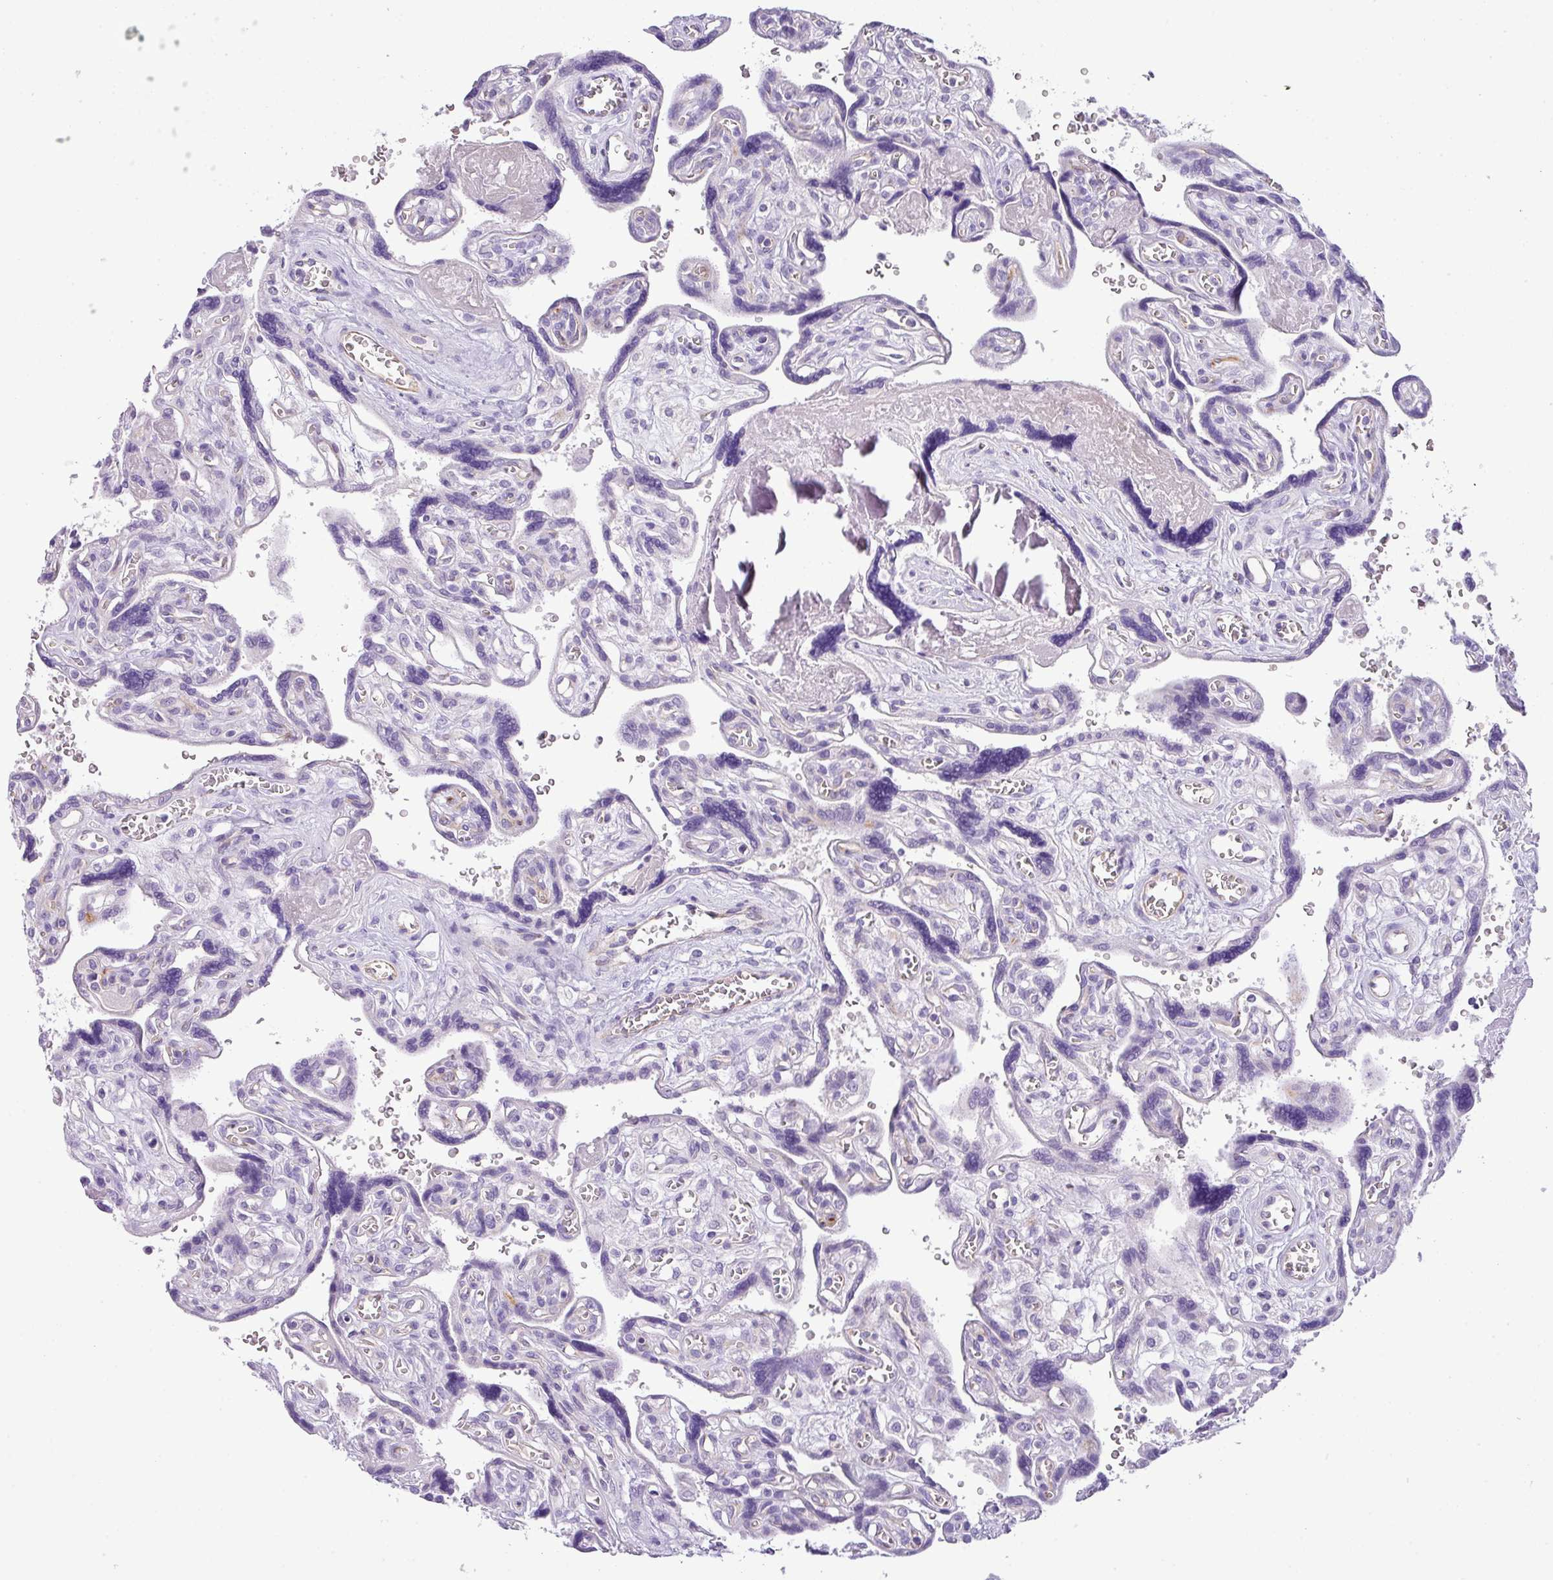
{"staining": {"intensity": "negative", "quantity": "none", "location": "none"}, "tissue": "placenta", "cell_type": "Decidual cells", "image_type": "normal", "snomed": [{"axis": "morphology", "description": "Normal tissue, NOS"}, {"axis": "topography", "description": "Placenta"}], "caption": "Immunohistochemical staining of unremarkable human placenta shows no significant positivity in decidual cells. (DAB (3,3'-diaminobenzidine) immunohistochemistry, high magnification).", "gene": "ENSG00000273748", "patient": {"sex": "female", "age": 39}}